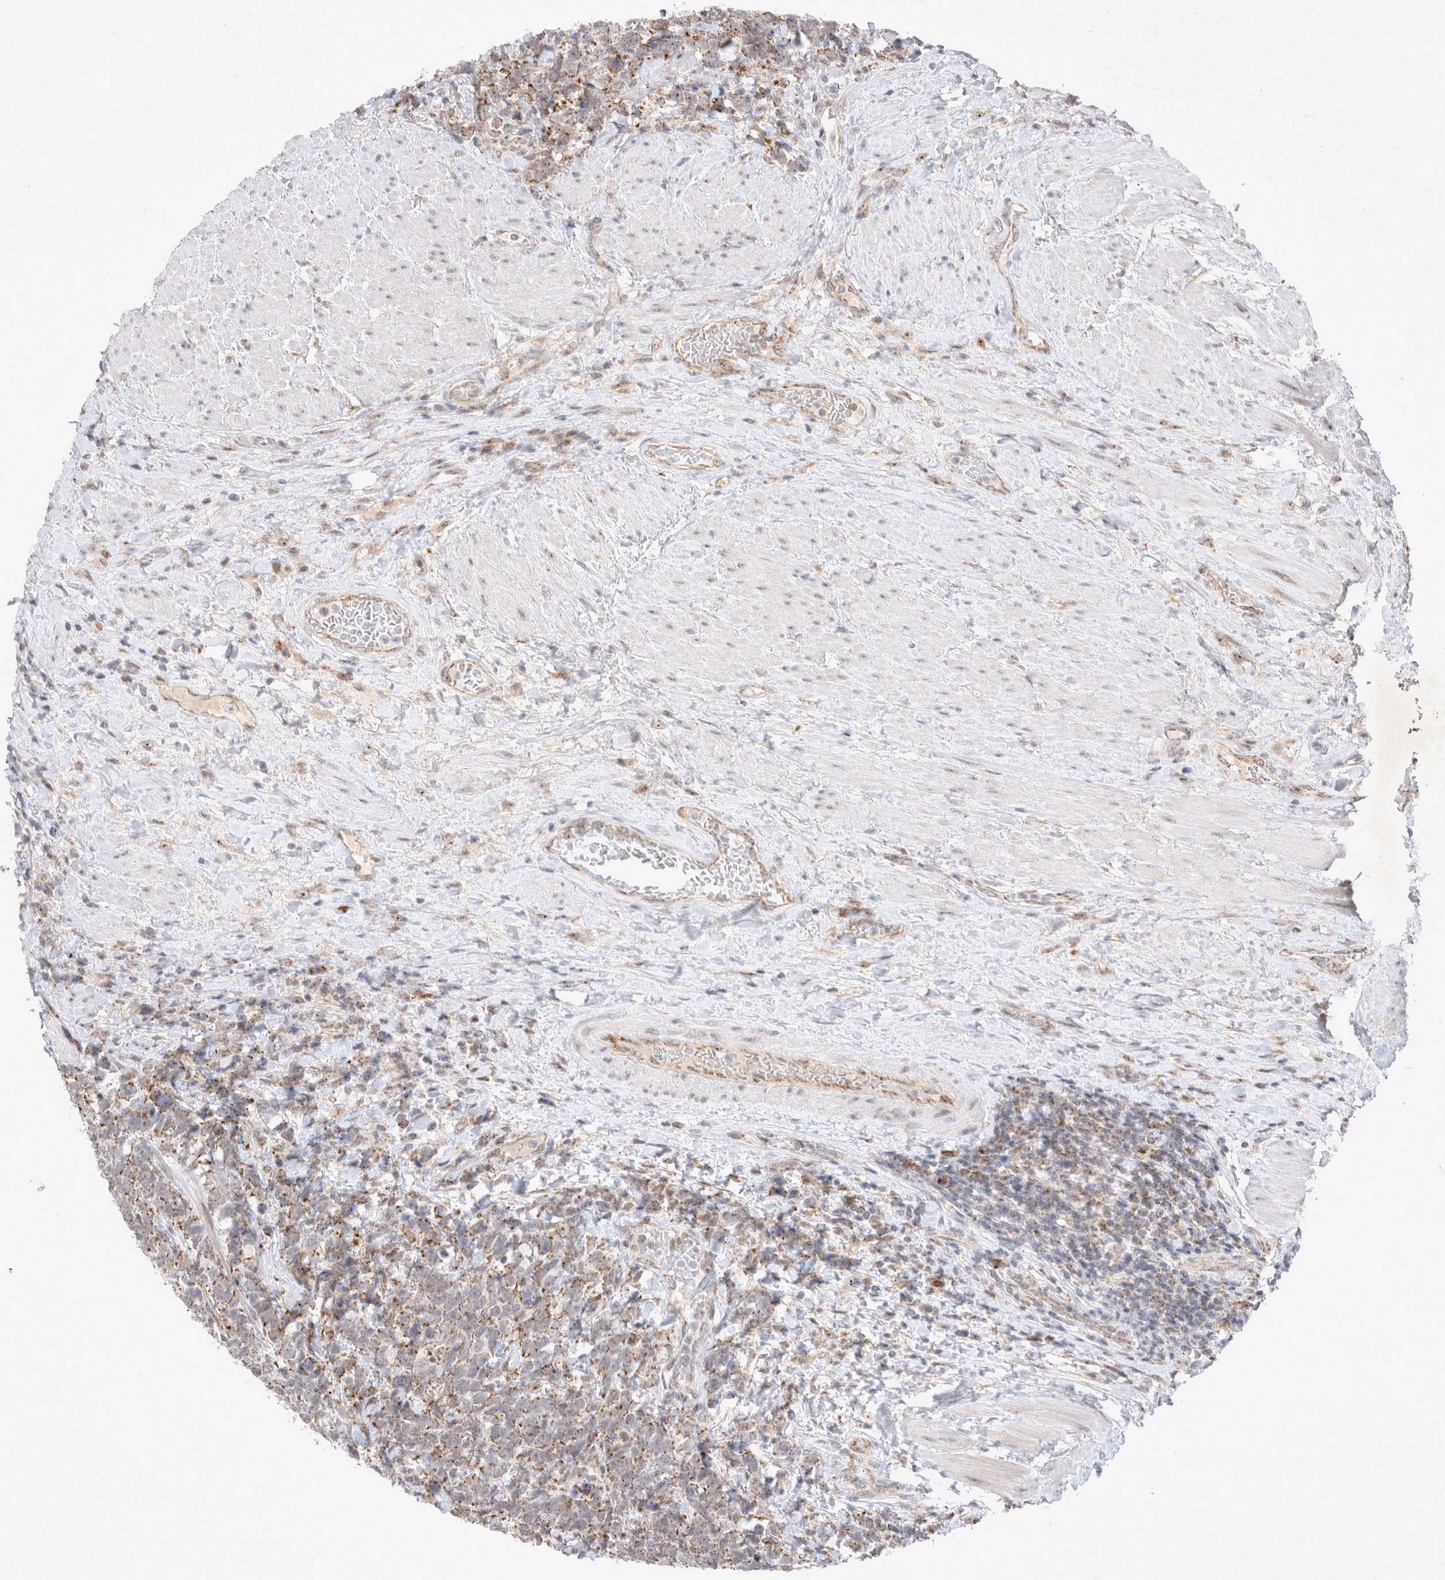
{"staining": {"intensity": "moderate", "quantity": ">75%", "location": "cytoplasmic/membranous"}, "tissue": "urothelial cancer", "cell_type": "Tumor cells", "image_type": "cancer", "snomed": [{"axis": "morphology", "description": "Urothelial carcinoma, High grade"}, {"axis": "topography", "description": "Urinary bladder"}], "caption": "There is medium levels of moderate cytoplasmic/membranous staining in tumor cells of high-grade urothelial carcinoma, as demonstrated by immunohistochemical staining (brown color).", "gene": "MRPL37", "patient": {"sex": "female", "age": 82}}